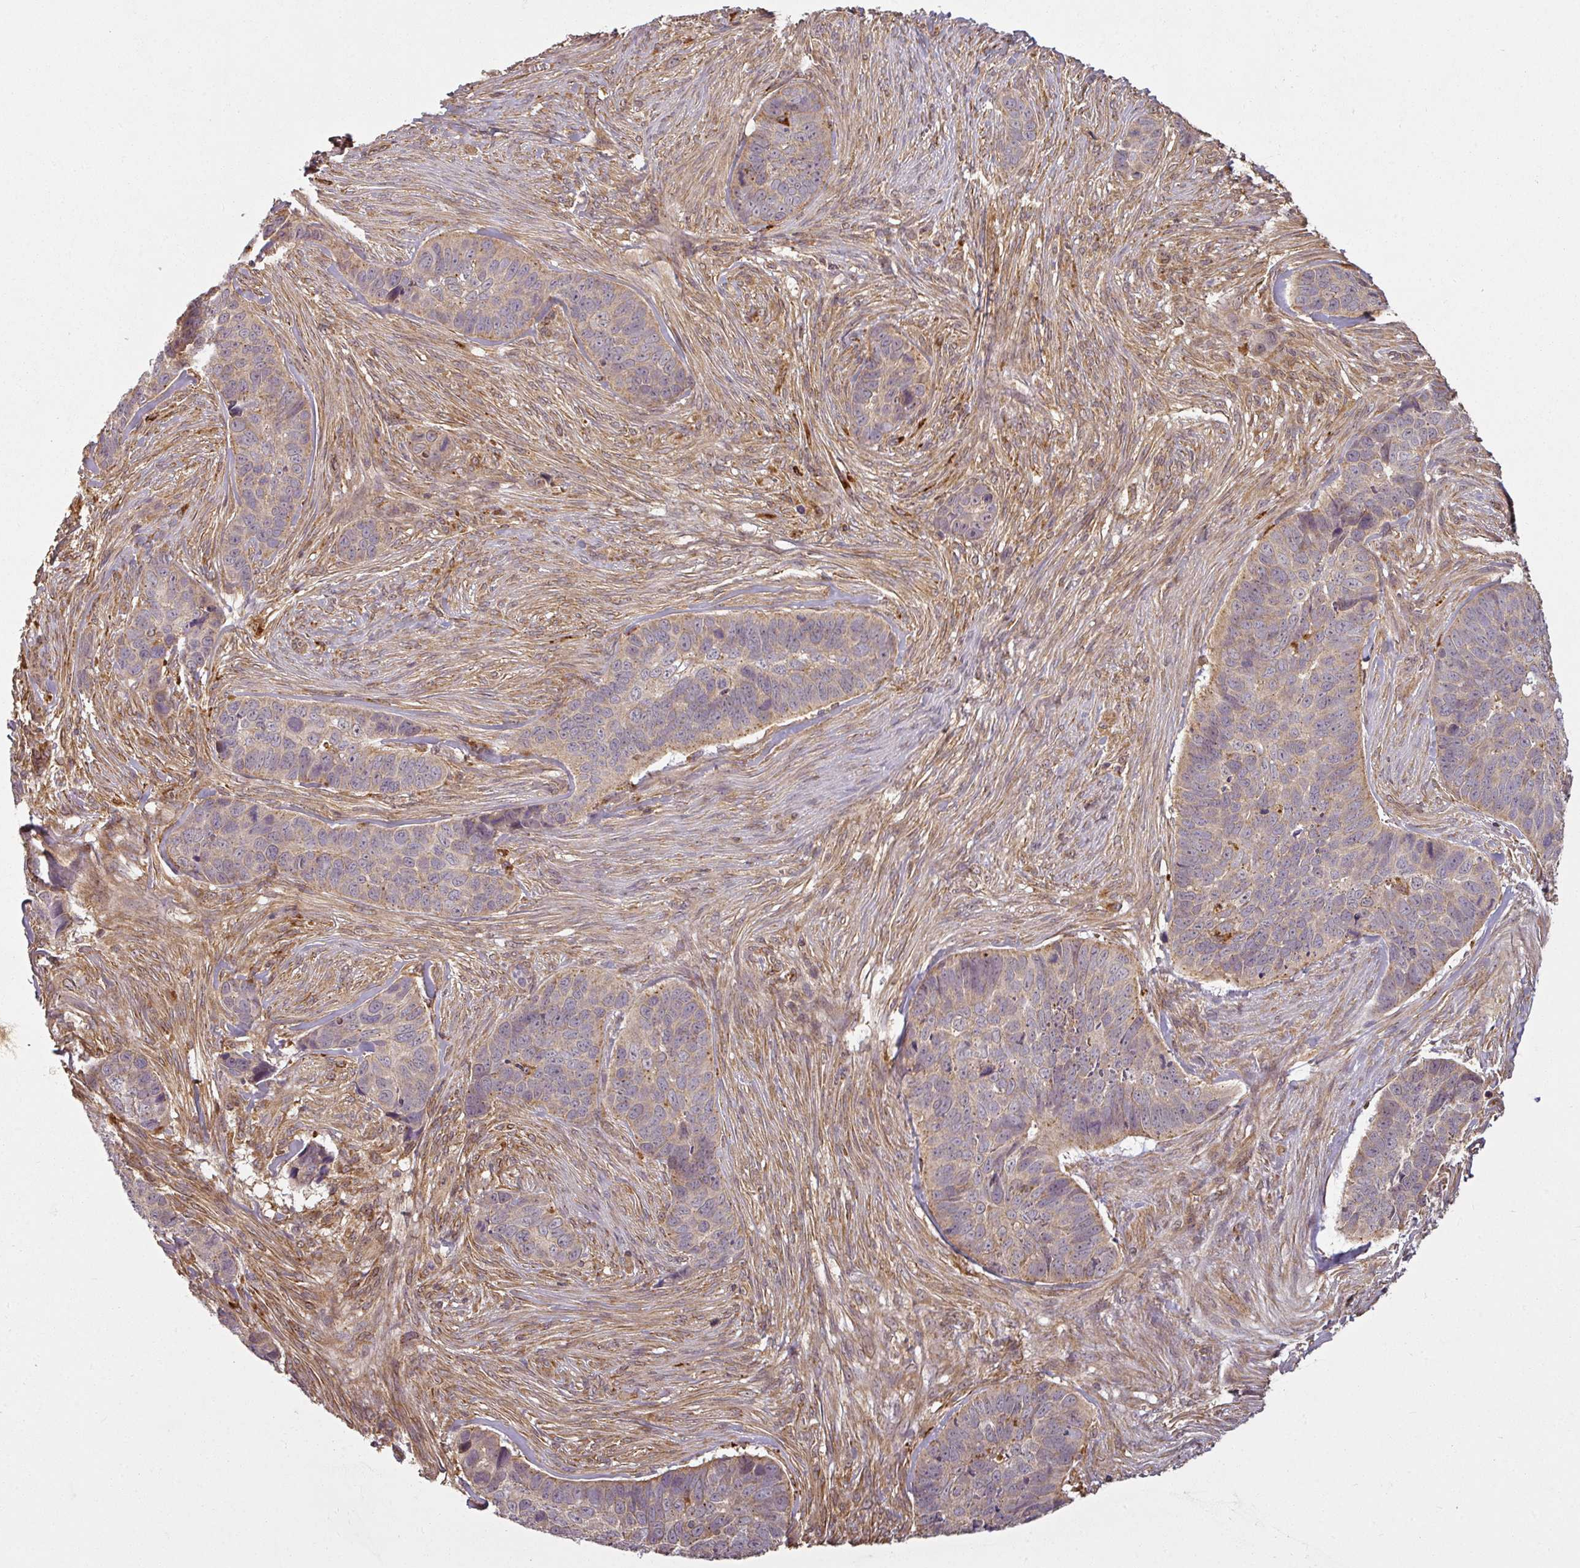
{"staining": {"intensity": "weak", "quantity": "25%-75%", "location": "cytoplasmic/membranous"}, "tissue": "skin cancer", "cell_type": "Tumor cells", "image_type": "cancer", "snomed": [{"axis": "morphology", "description": "Basal cell carcinoma"}, {"axis": "topography", "description": "Skin"}], "caption": "An image of skin basal cell carcinoma stained for a protein demonstrates weak cytoplasmic/membranous brown staining in tumor cells. The protein is stained brown, and the nuclei are stained in blue (DAB IHC with brightfield microscopy, high magnification).", "gene": "DIMT1", "patient": {"sex": "female", "age": 82}}